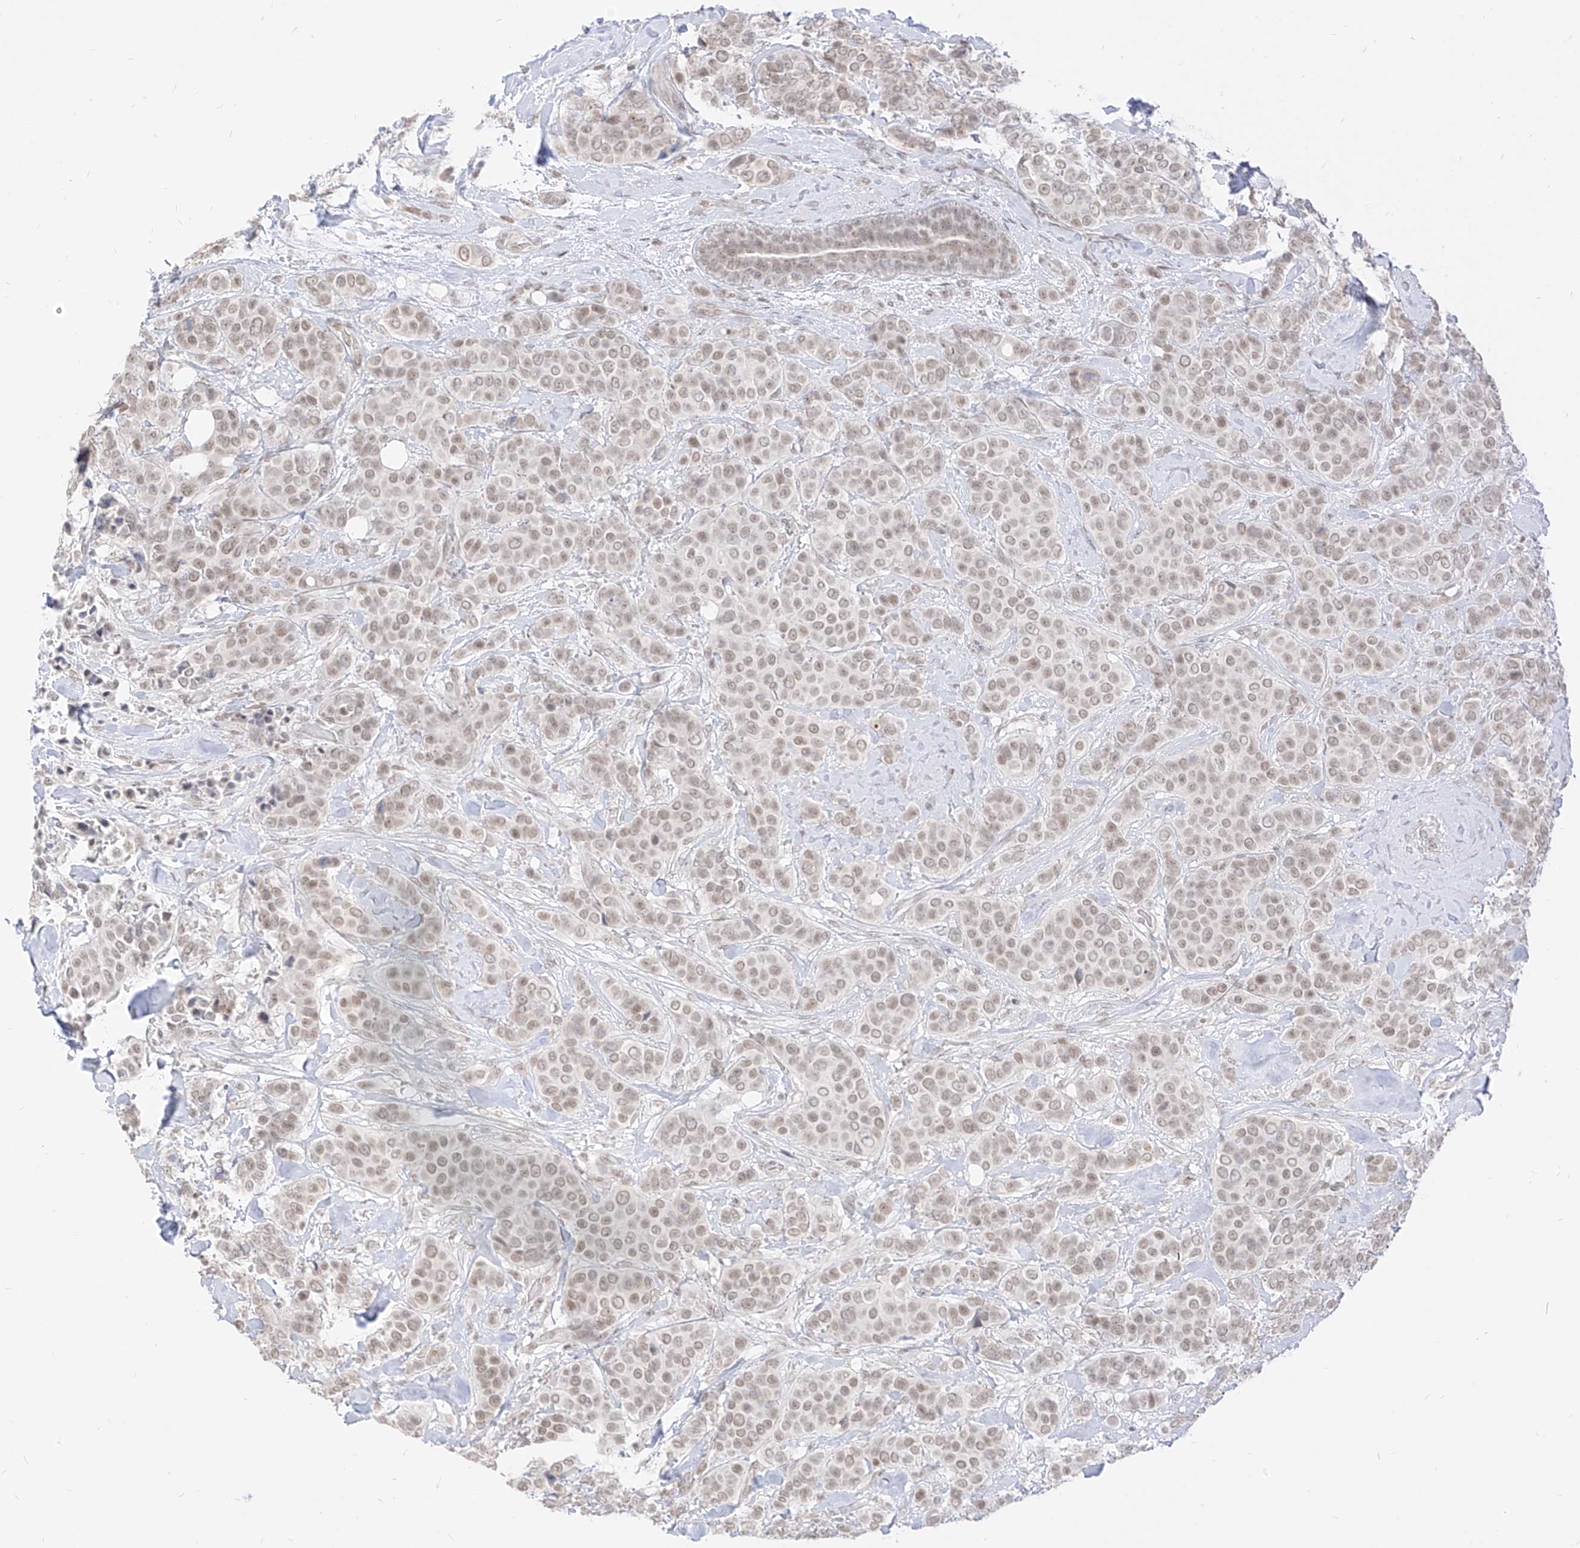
{"staining": {"intensity": "weak", "quantity": ">75%", "location": "nuclear"}, "tissue": "breast cancer", "cell_type": "Tumor cells", "image_type": "cancer", "snomed": [{"axis": "morphology", "description": "Lobular carcinoma"}, {"axis": "topography", "description": "Breast"}], "caption": "Lobular carcinoma (breast) stained with a protein marker displays weak staining in tumor cells.", "gene": "SUPT5H", "patient": {"sex": "female", "age": 51}}